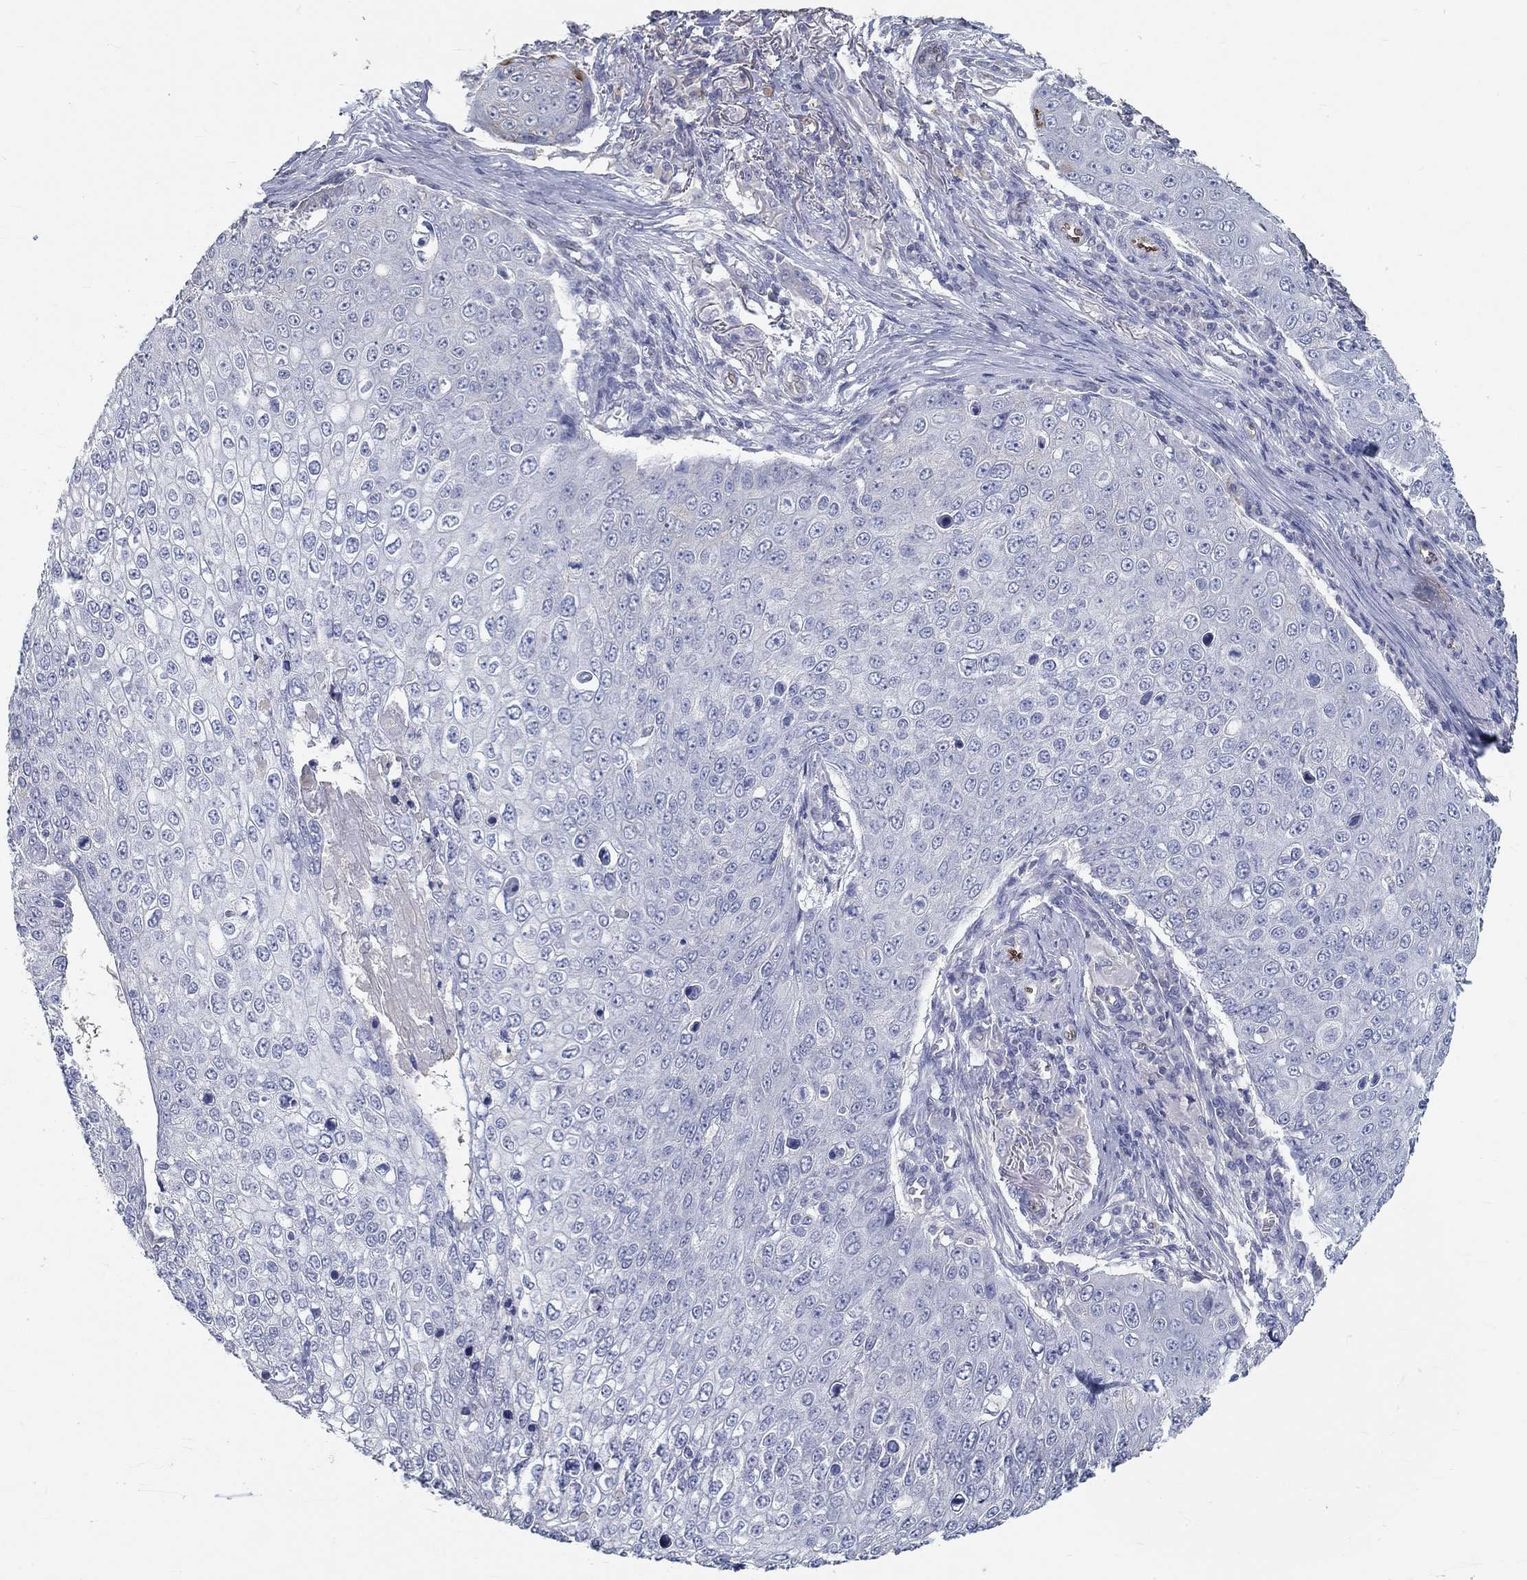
{"staining": {"intensity": "negative", "quantity": "none", "location": "none"}, "tissue": "skin cancer", "cell_type": "Tumor cells", "image_type": "cancer", "snomed": [{"axis": "morphology", "description": "Squamous cell carcinoma, NOS"}, {"axis": "topography", "description": "Skin"}], "caption": "There is no significant staining in tumor cells of skin cancer (squamous cell carcinoma).", "gene": "FGF2", "patient": {"sex": "male", "age": 71}}